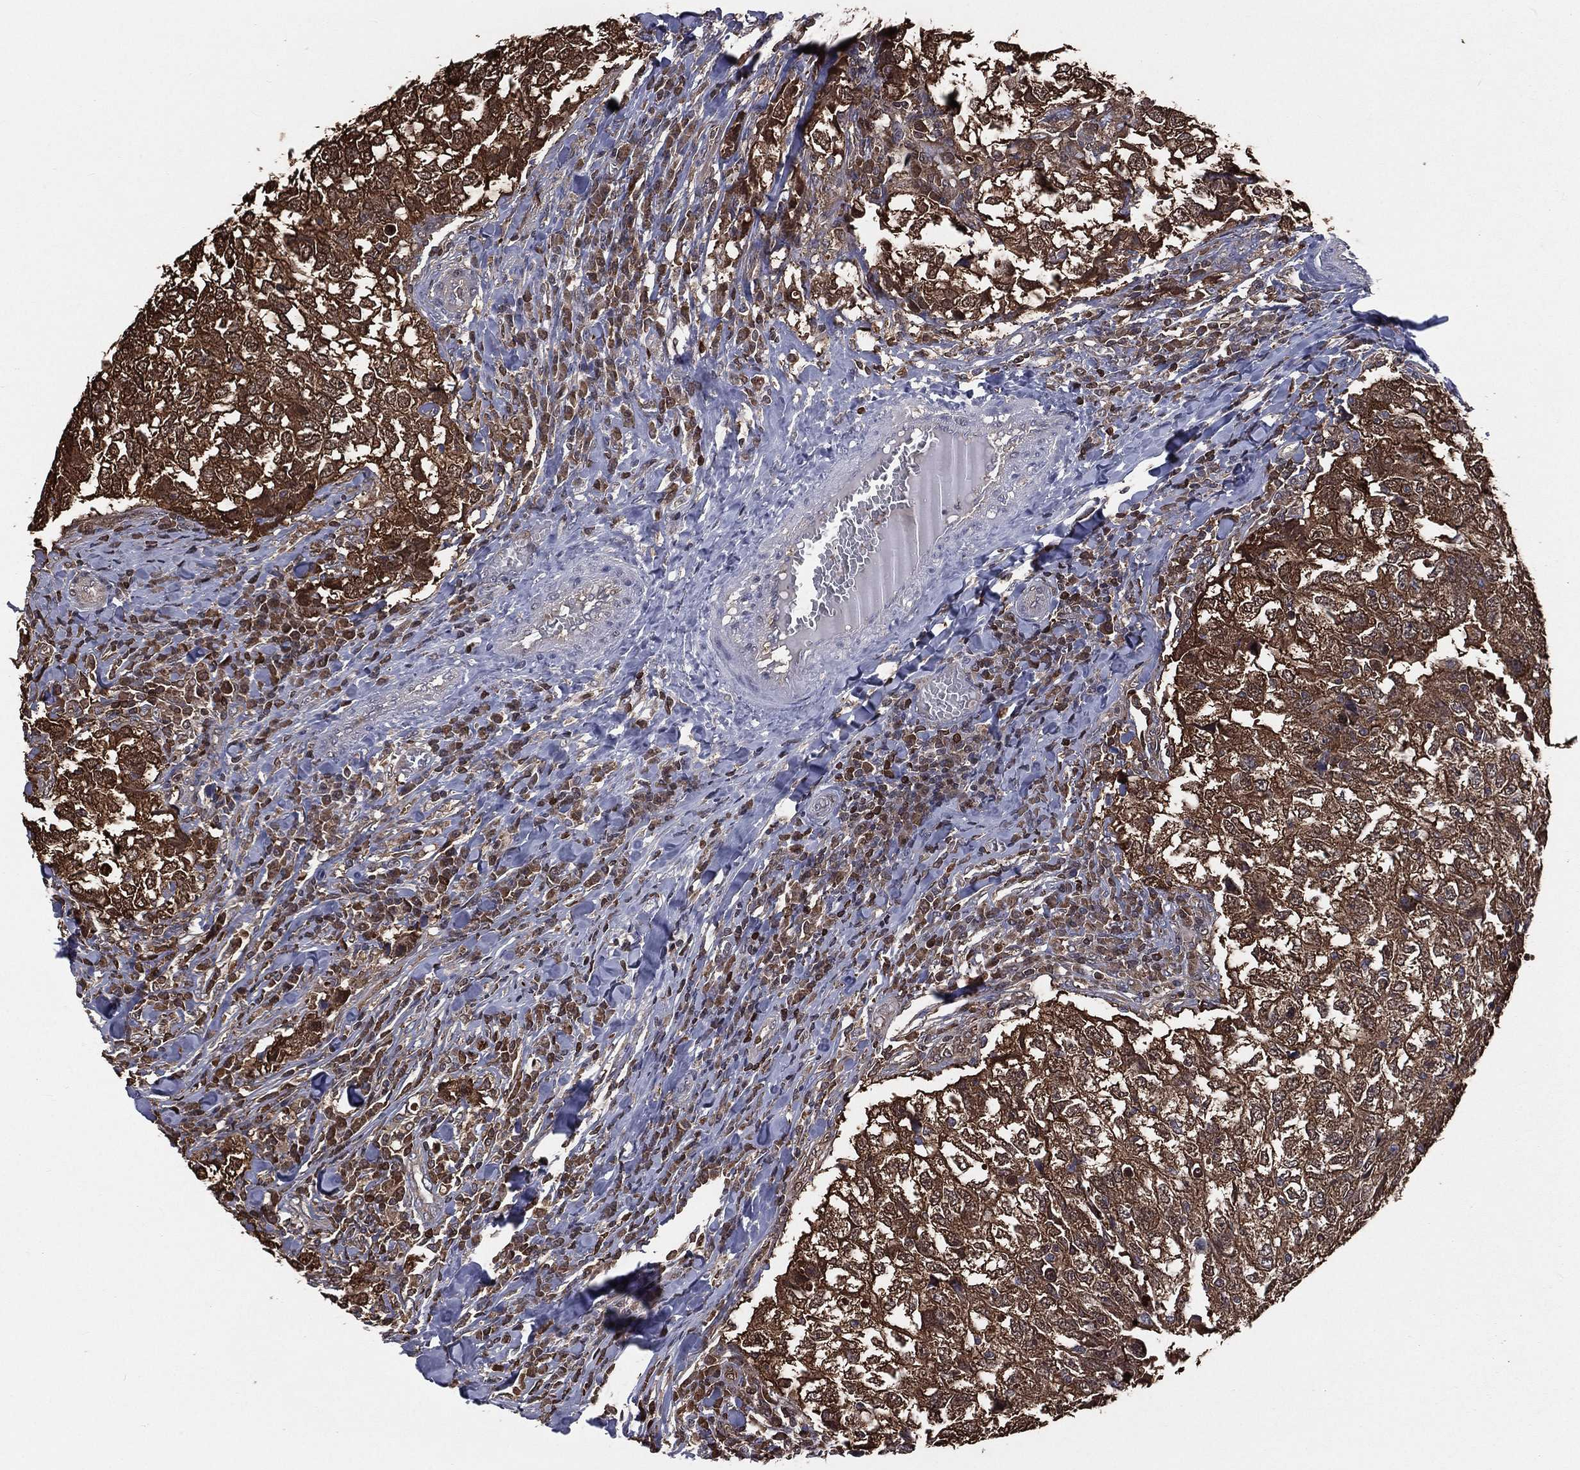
{"staining": {"intensity": "strong", "quantity": ">75%", "location": "cytoplasmic/membranous"}, "tissue": "breast cancer", "cell_type": "Tumor cells", "image_type": "cancer", "snomed": [{"axis": "morphology", "description": "Duct carcinoma"}, {"axis": "topography", "description": "Breast"}], "caption": "This is an image of immunohistochemistry (IHC) staining of intraductal carcinoma (breast), which shows strong positivity in the cytoplasmic/membranous of tumor cells.", "gene": "TBC1D2", "patient": {"sex": "female", "age": 30}}